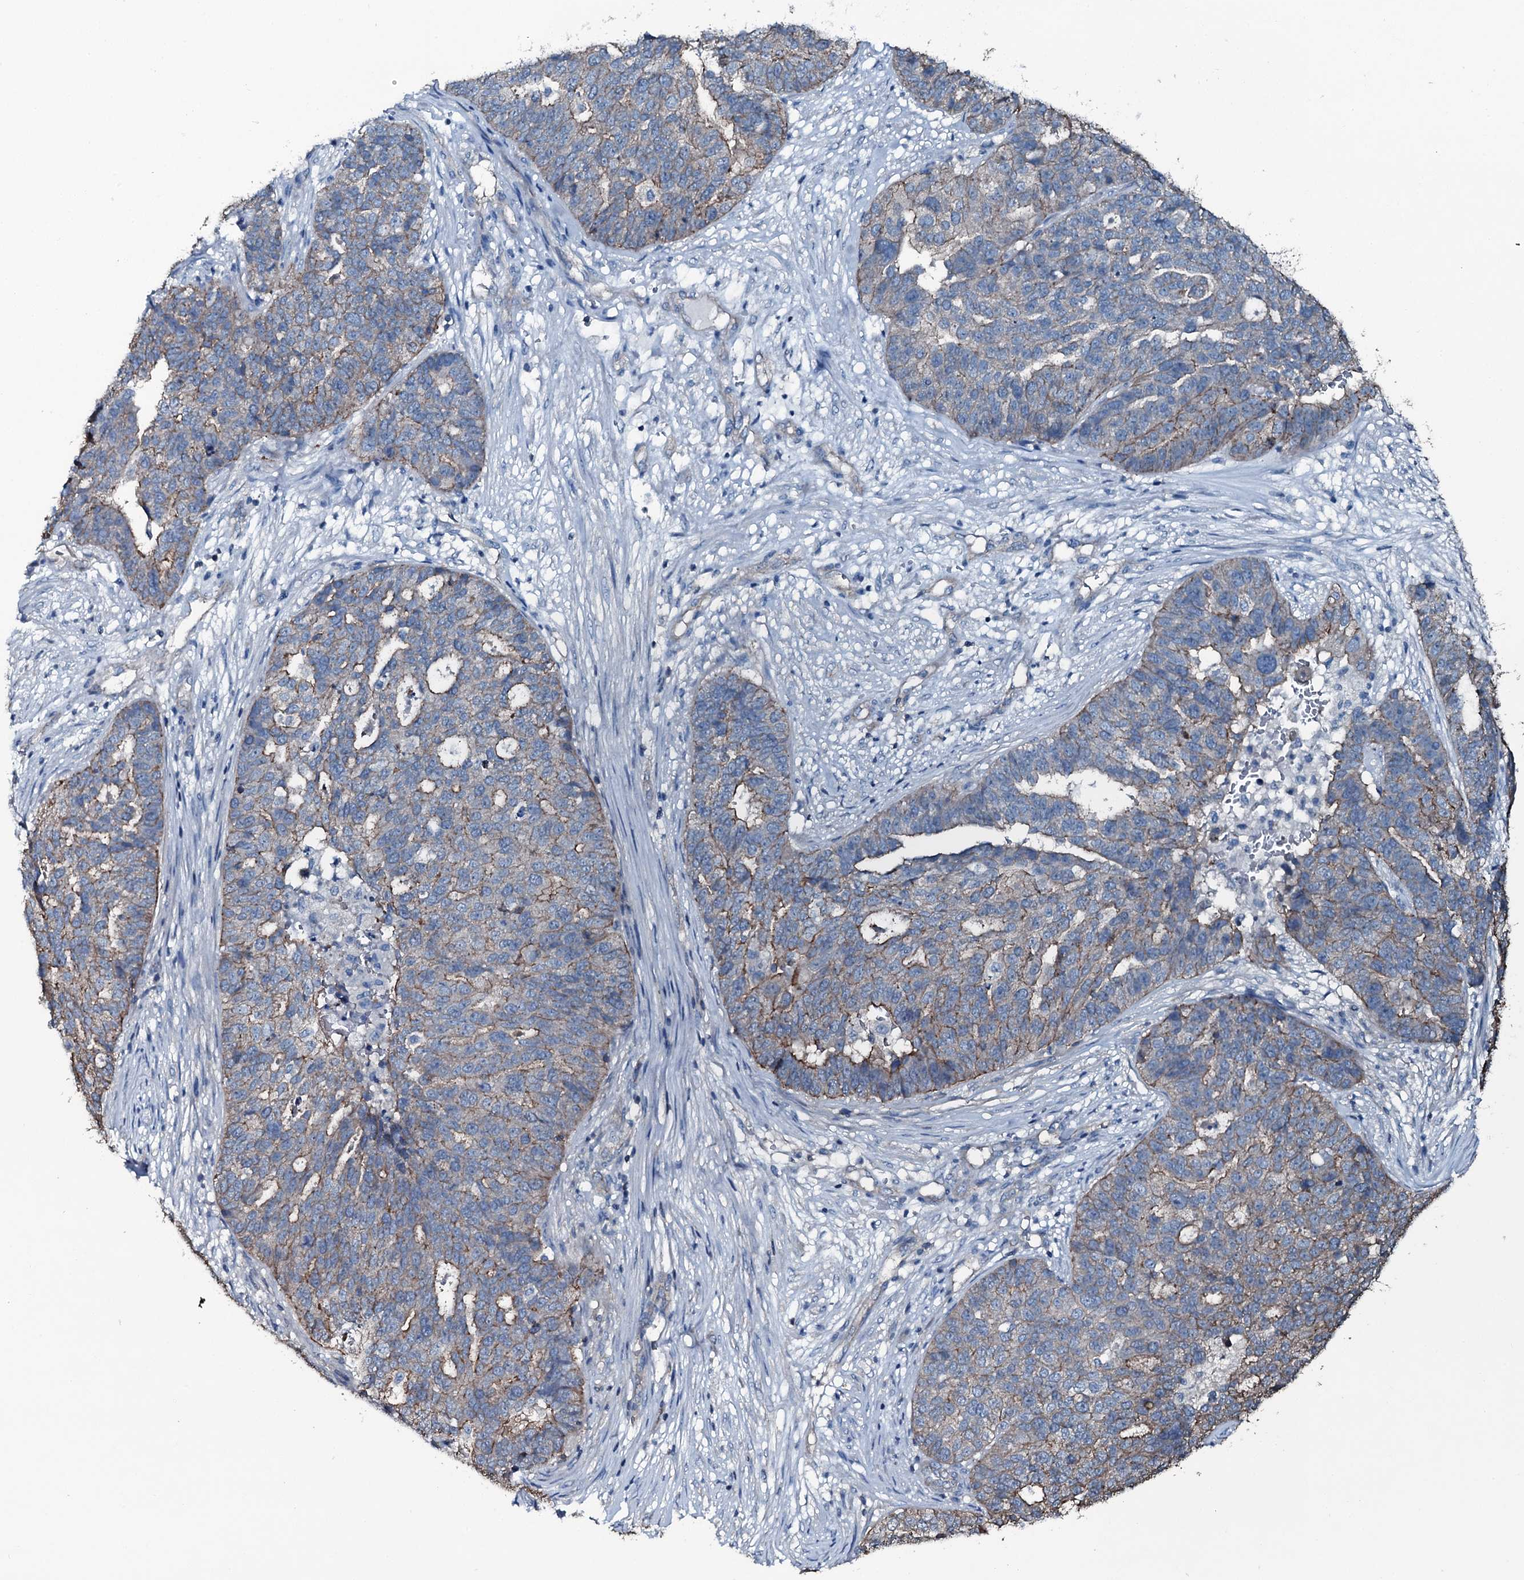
{"staining": {"intensity": "weak", "quantity": "<25%", "location": "cytoplasmic/membranous"}, "tissue": "ovarian cancer", "cell_type": "Tumor cells", "image_type": "cancer", "snomed": [{"axis": "morphology", "description": "Cystadenocarcinoma, serous, NOS"}, {"axis": "topography", "description": "Ovary"}], "caption": "The IHC histopathology image has no significant staining in tumor cells of ovarian serous cystadenocarcinoma tissue.", "gene": "SLC25A38", "patient": {"sex": "female", "age": 59}}